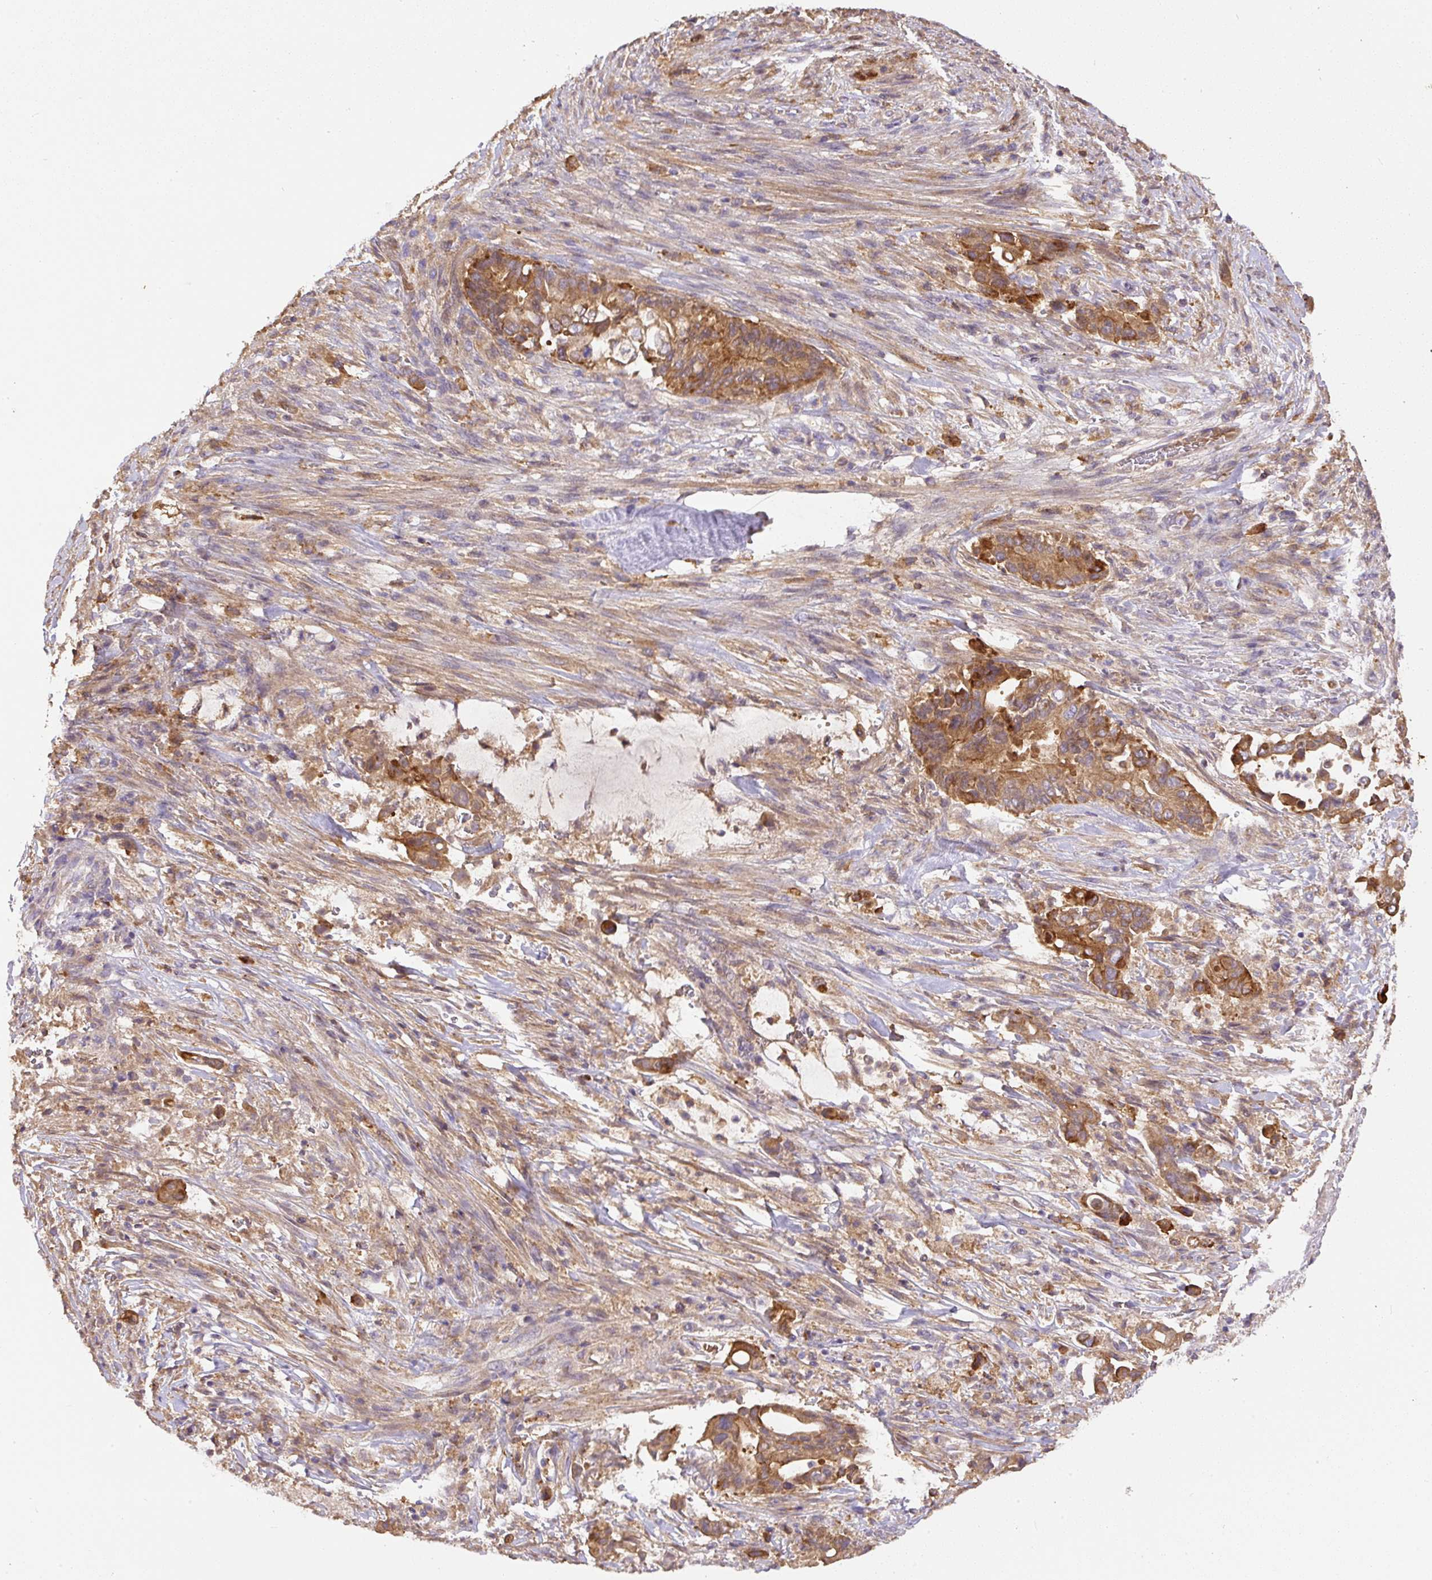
{"staining": {"intensity": "moderate", "quantity": ">75%", "location": "cytoplasmic/membranous"}, "tissue": "pancreatic cancer", "cell_type": "Tumor cells", "image_type": "cancer", "snomed": [{"axis": "morphology", "description": "Adenocarcinoma, NOS"}, {"axis": "topography", "description": "Pancreas"}], "caption": "Protein staining by immunohistochemistry reveals moderate cytoplasmic/membranous staining in approximately >75% of tumor cells in pancreatic cancer.", "gene": "DAPK1", "patient": {"sex": "male", "age": 68}}